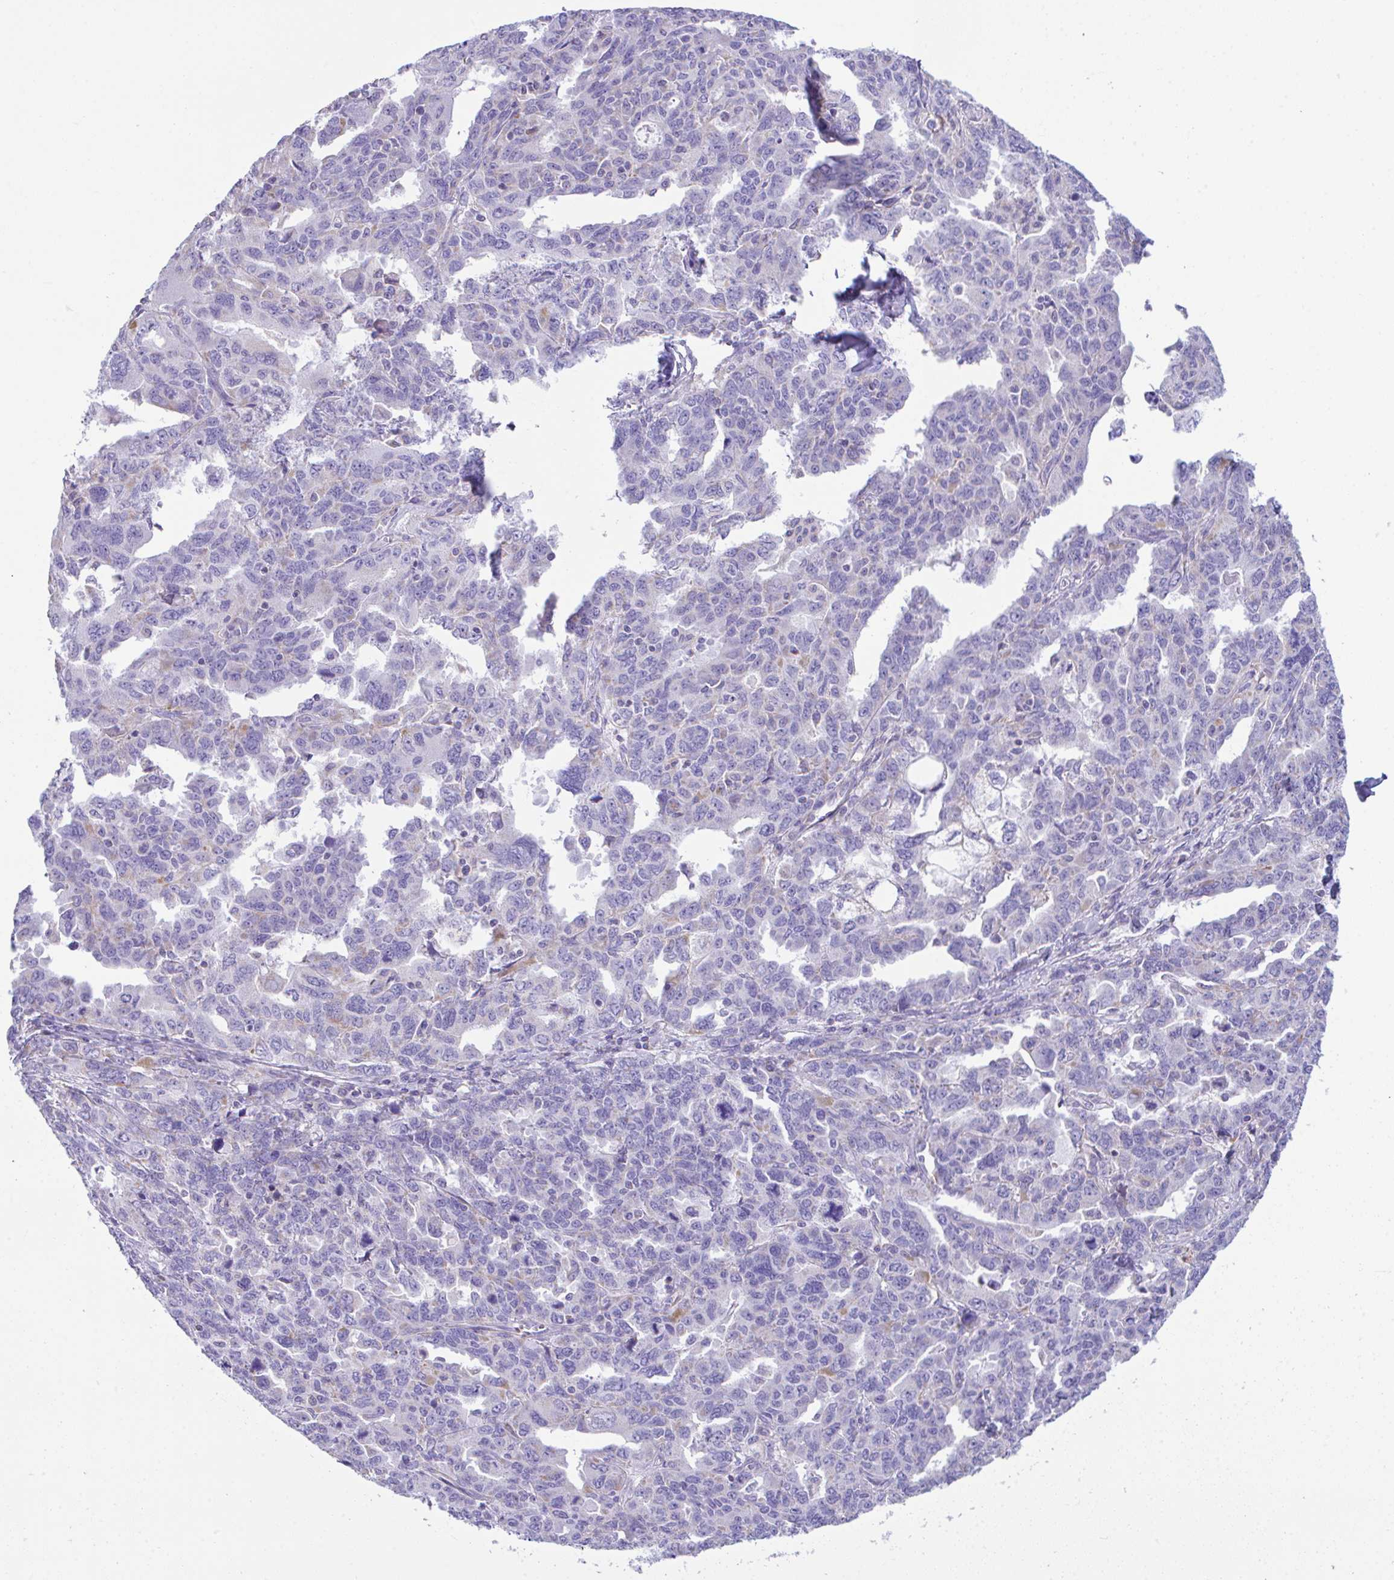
{"staining": {"intensity": "negative", "quantity": "none", "location": "none"}, "tissue": "ovarian cancer", "cell_type": "Tumor cells", "image_type": "cancer", "snomed": [{"axis": "morphology", "description": "Adenocarcinoma, NOS"}, {"axis": "morphology", "description": "Carcinoma, endometroid"}, {"axis": "topography", "description": "Ovary"}], "caption": "Human ovarian cancer stained for a protein using immunohistochemistry (IHC) demonstrates no expression in tumor cells.", "gene": "NLRP8", "patient": {"sex": "female", "age": 72}}